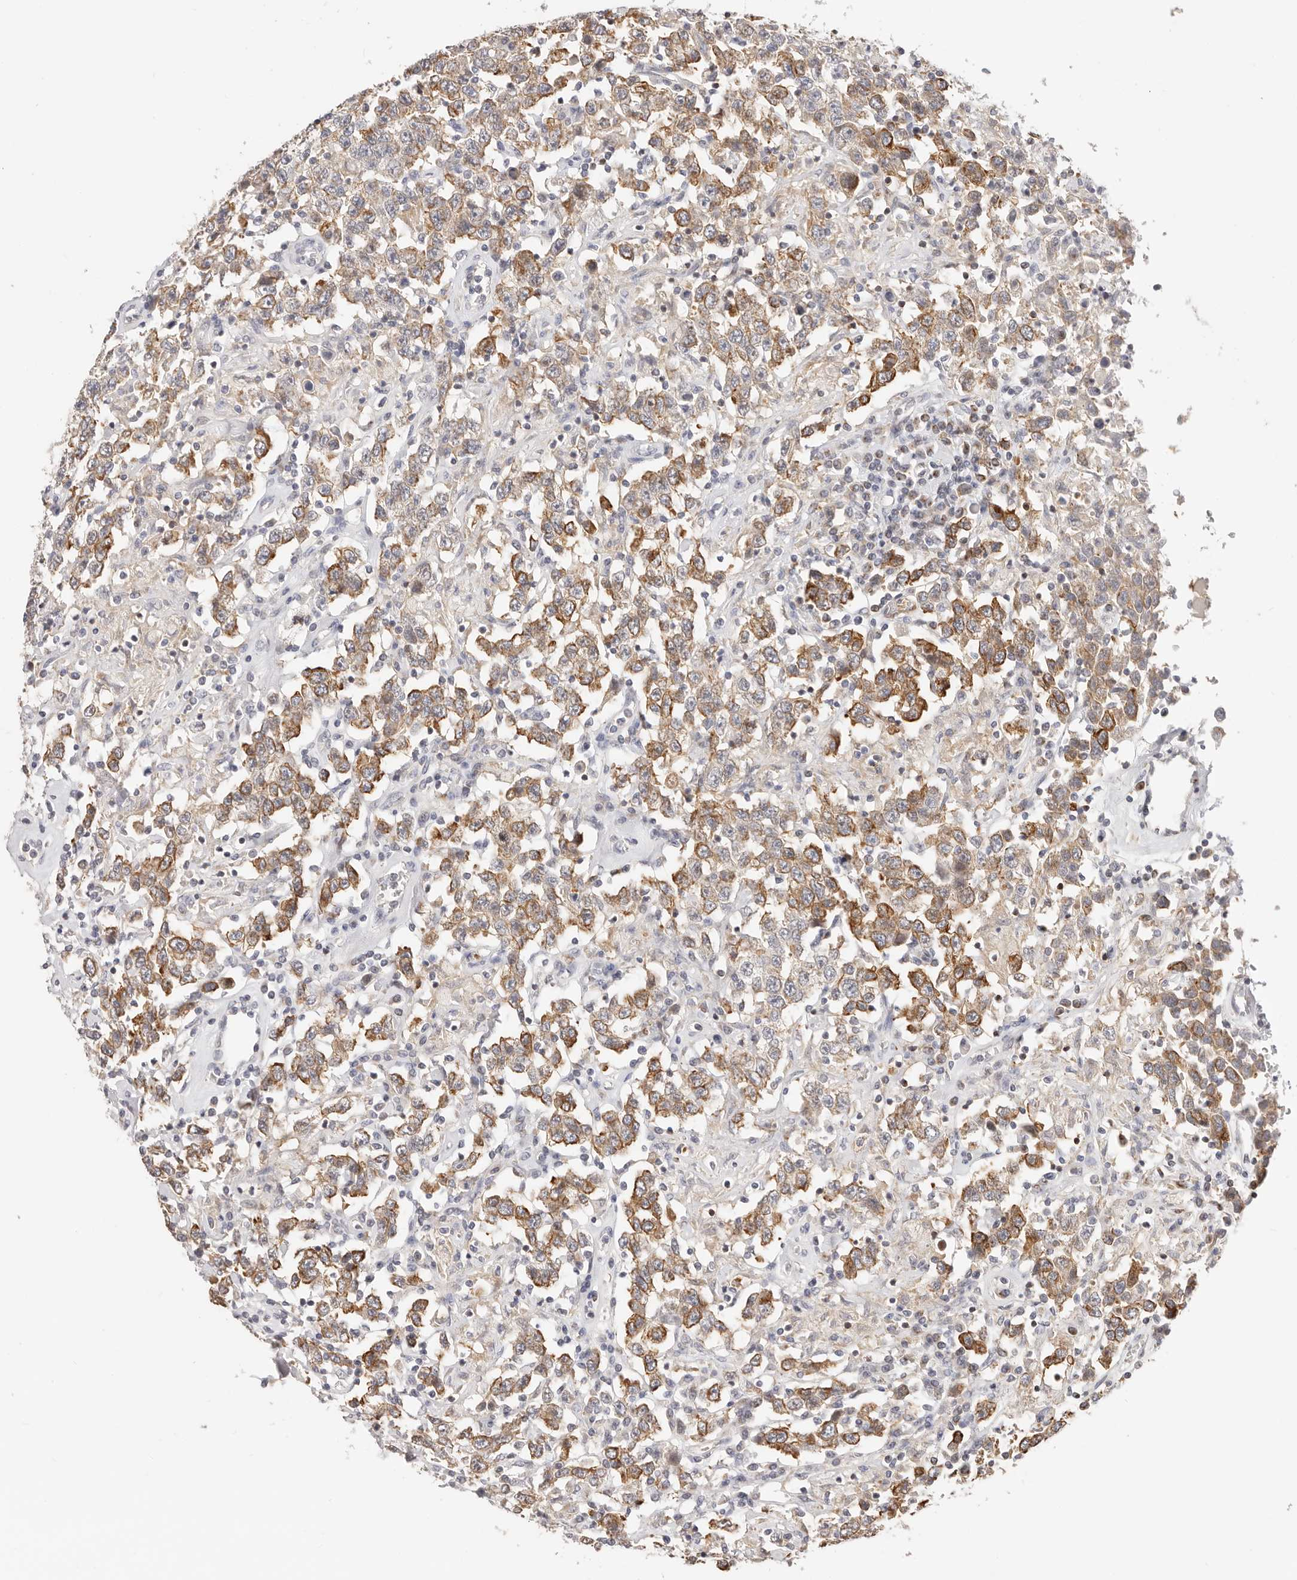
{"staining": {"intensity": "moderate", "quantity": ">75%", "location": "cytoplasmic/membranous"}, "tissue": "testis cancer", "cell_type": "Tumor cells", "image_type": "cancer", "snomed": [{"axis": "morphology", "description": "Seminoma, NOS"}, {"axis": "topography", "description": "Testis"}], "caption": "Immunohistochemical staining of human seminoma (testis) exhibits medium levels of moderate cytoplasmic/membranous protein staining in approximately >75% of tumor cells. The protein of interest is shown in brown color, while the nuclei are stained blue.", "gene": "DTNBP1", "patient": {"sex": "male", "age": 41}}